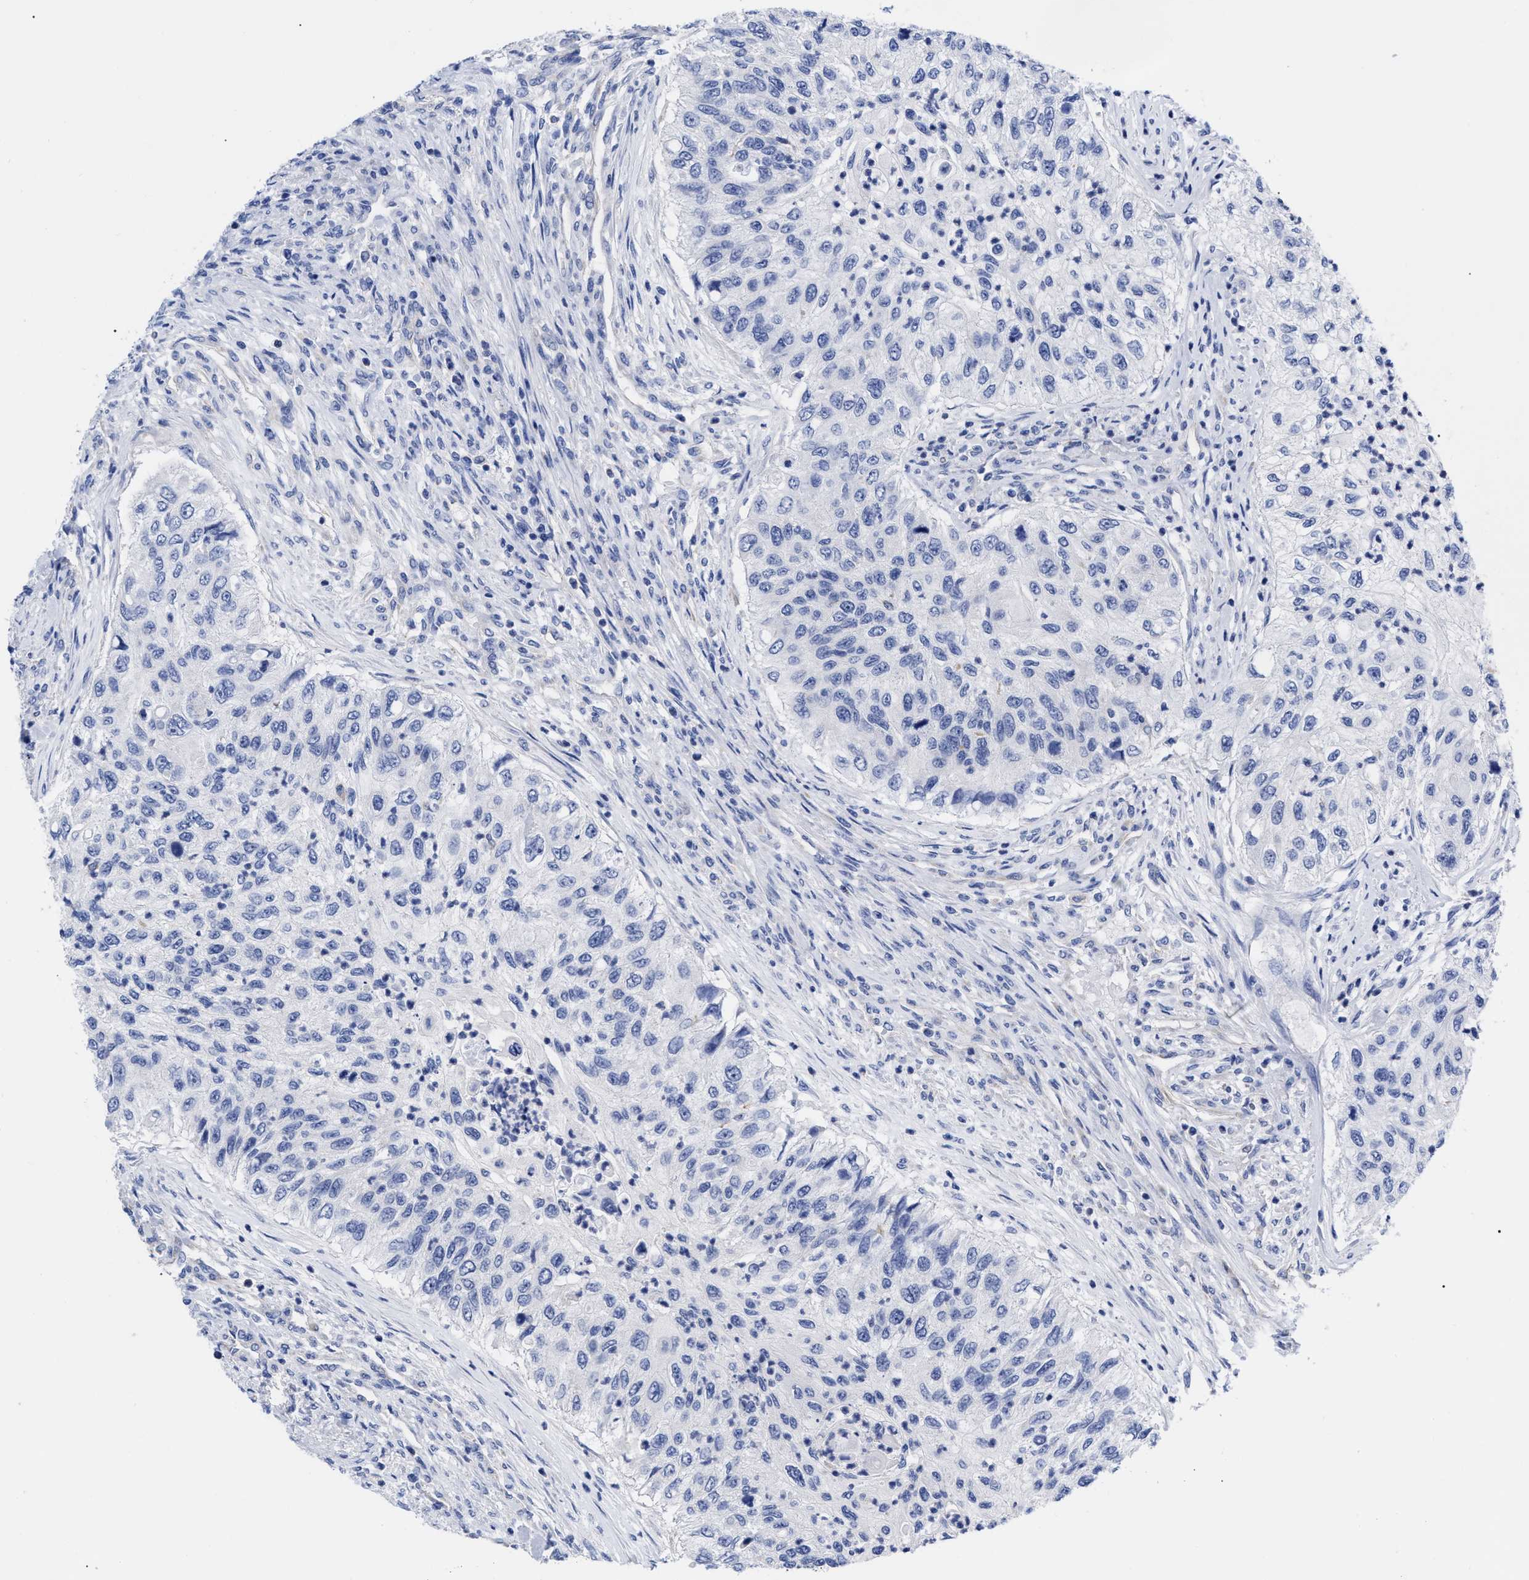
{"staining": {"intensity": "negative", "quantity": "none", "location": "none"}, "tissue": "urothelial cancer", "cell_type": "Tumor cells", "image_type": "cancer", "snomed": [{"axis": "morphology", "description": "Urothelial carcinoma, High grade"}, {"axis": "topography", "description": "Urinary bladder"}], "caption": "Immunohistochemistry photomicrograph of human urothelial carcinoma (high-grade) stained for a protein (brown), which displays no expression in tumor cells.", "gene": "IRAG2", "patient": {"sex": "female", "age": 60}}